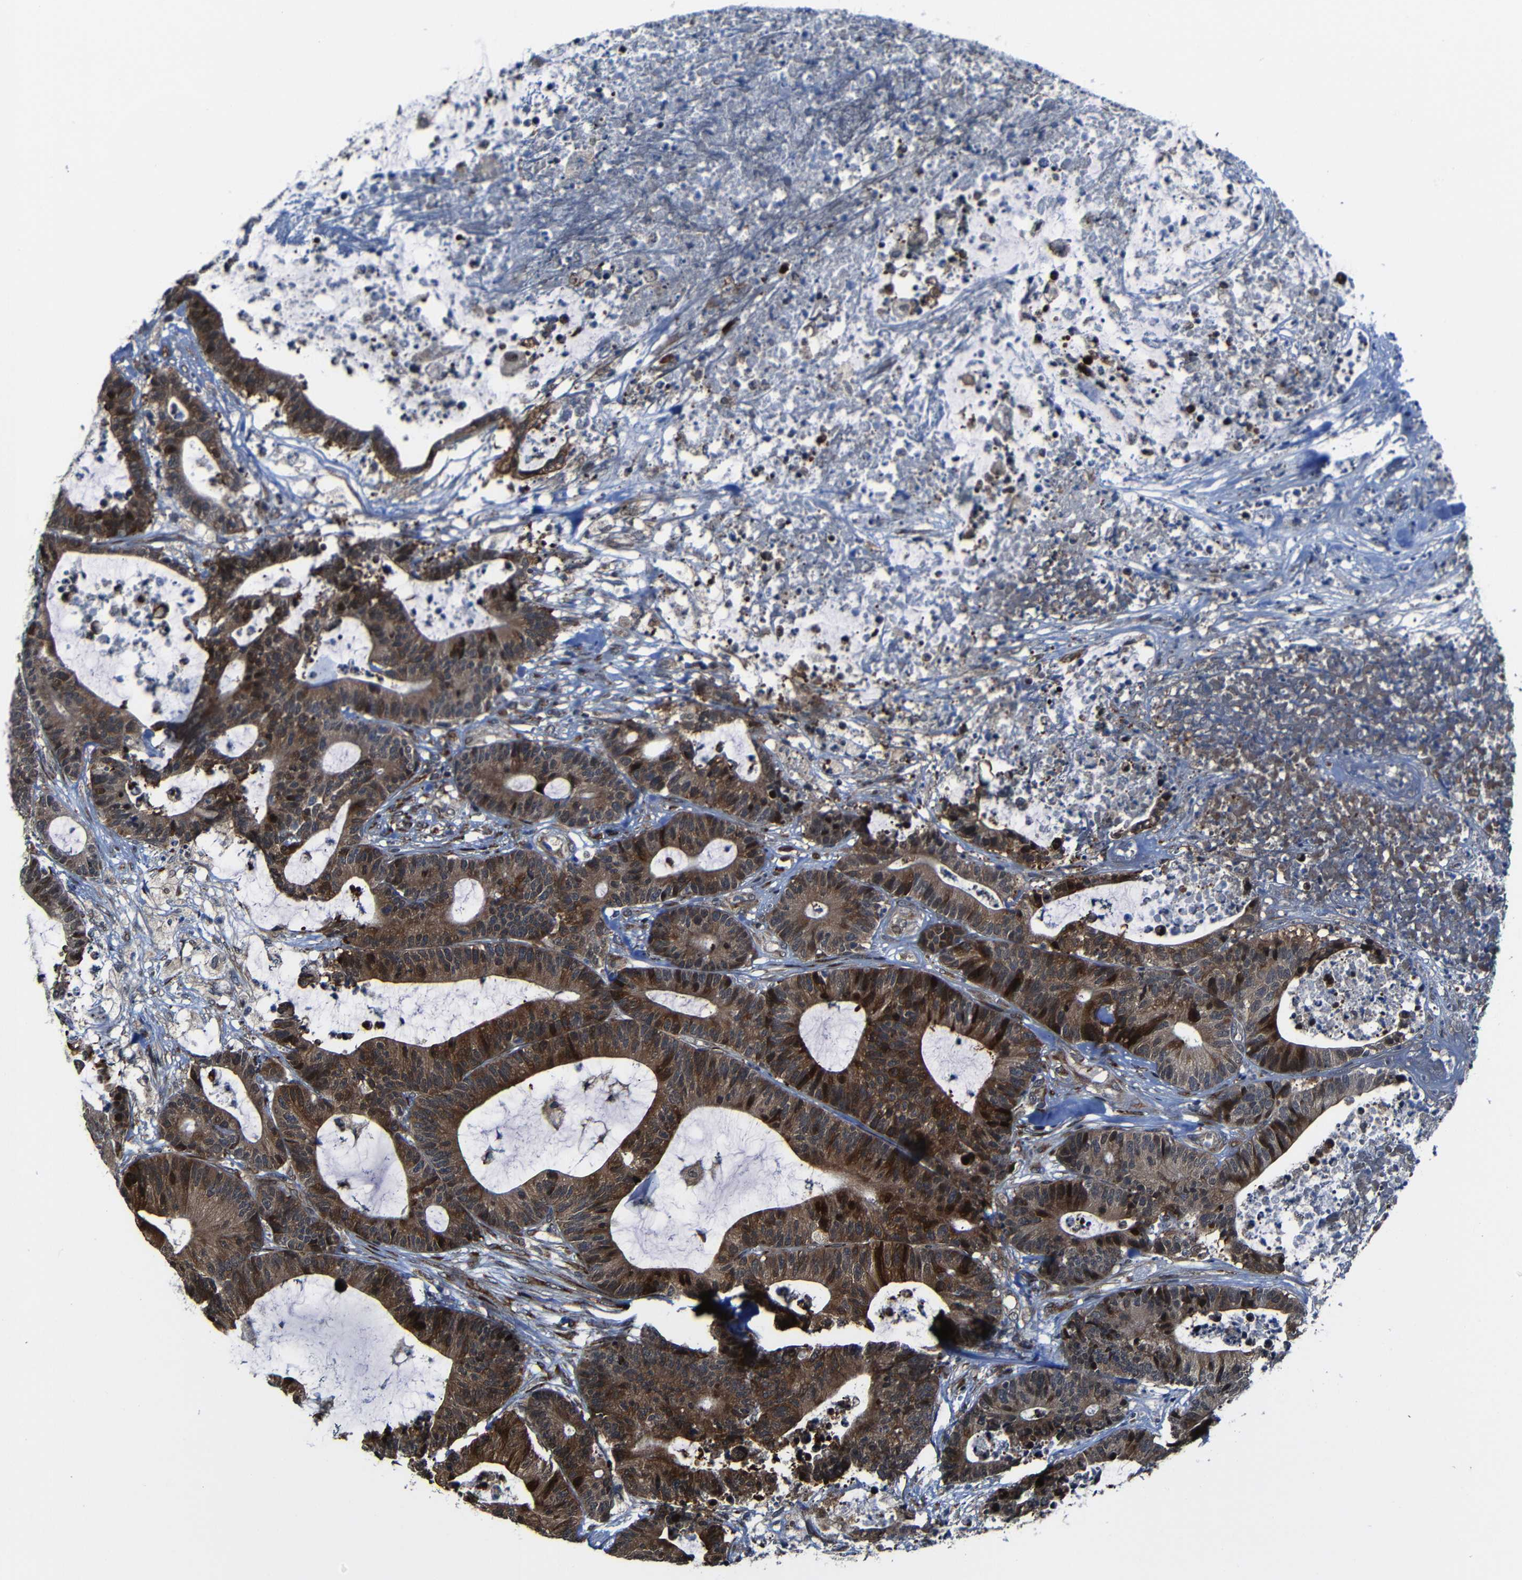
{"staining": {"intensity": "moderate", "quantity": ">75%", "location": "cytoplasmic/membranous"}, "tissue": "colorectal cancer", "cell_type": "Tumor cells", "image_type": "cancer", "snomed": [{"axis": "morphology", "description": "Adenocarcinoma, NOS"}, {"axis": "topography", "description": "Colon"}], "caption": "A medium amount of moderate cytoplasmic/membranous positivity is identified in approximately >75% of tumor cells in adenocarcinoma (colorectal) tissue. (IHC, brightfield microscopy, high magnification).", "gene": "KIAA0513", "patient": {"sex": "female", "age": 84}}